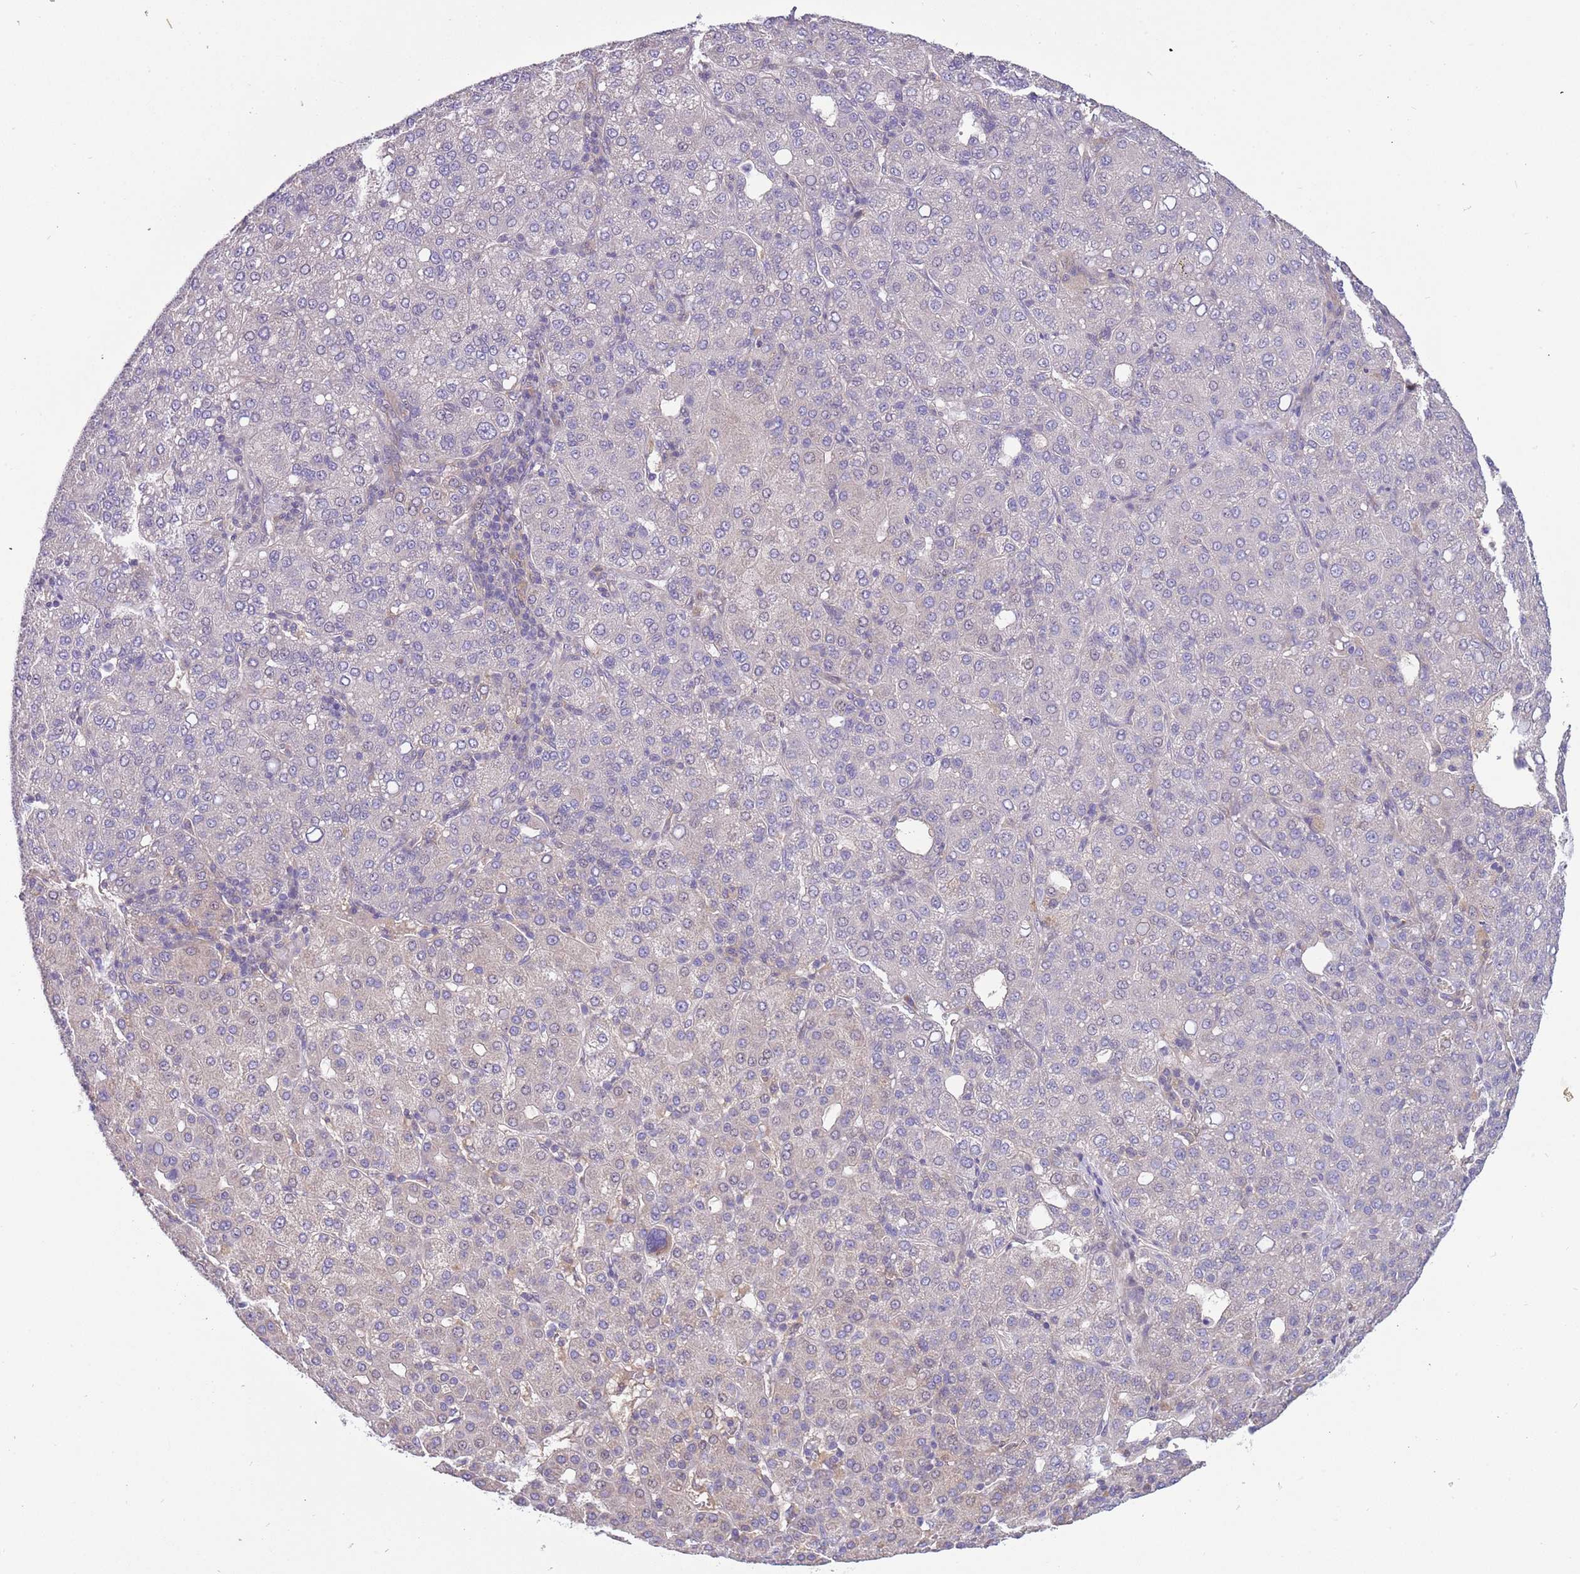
{"staining": {"intensity": "negative", "quantity": "none", "location": "none"}, "tissue": "liver cancer", "cell_type": "Tumor cells", "image_type": "cancer", "snomed": [{"axis": "morphology", "description": "Carcinoma, Hepatocellular, NOS"}, {"axis": "topography", "description": "Liver"}], "caption": "Immunohistochemical staining of human hepatocellular carcinoma (liver) demonstrates no significant positivity in tumor cells.", "gene": "CABYR", "patient": {"sex": "male", "age": 65}}